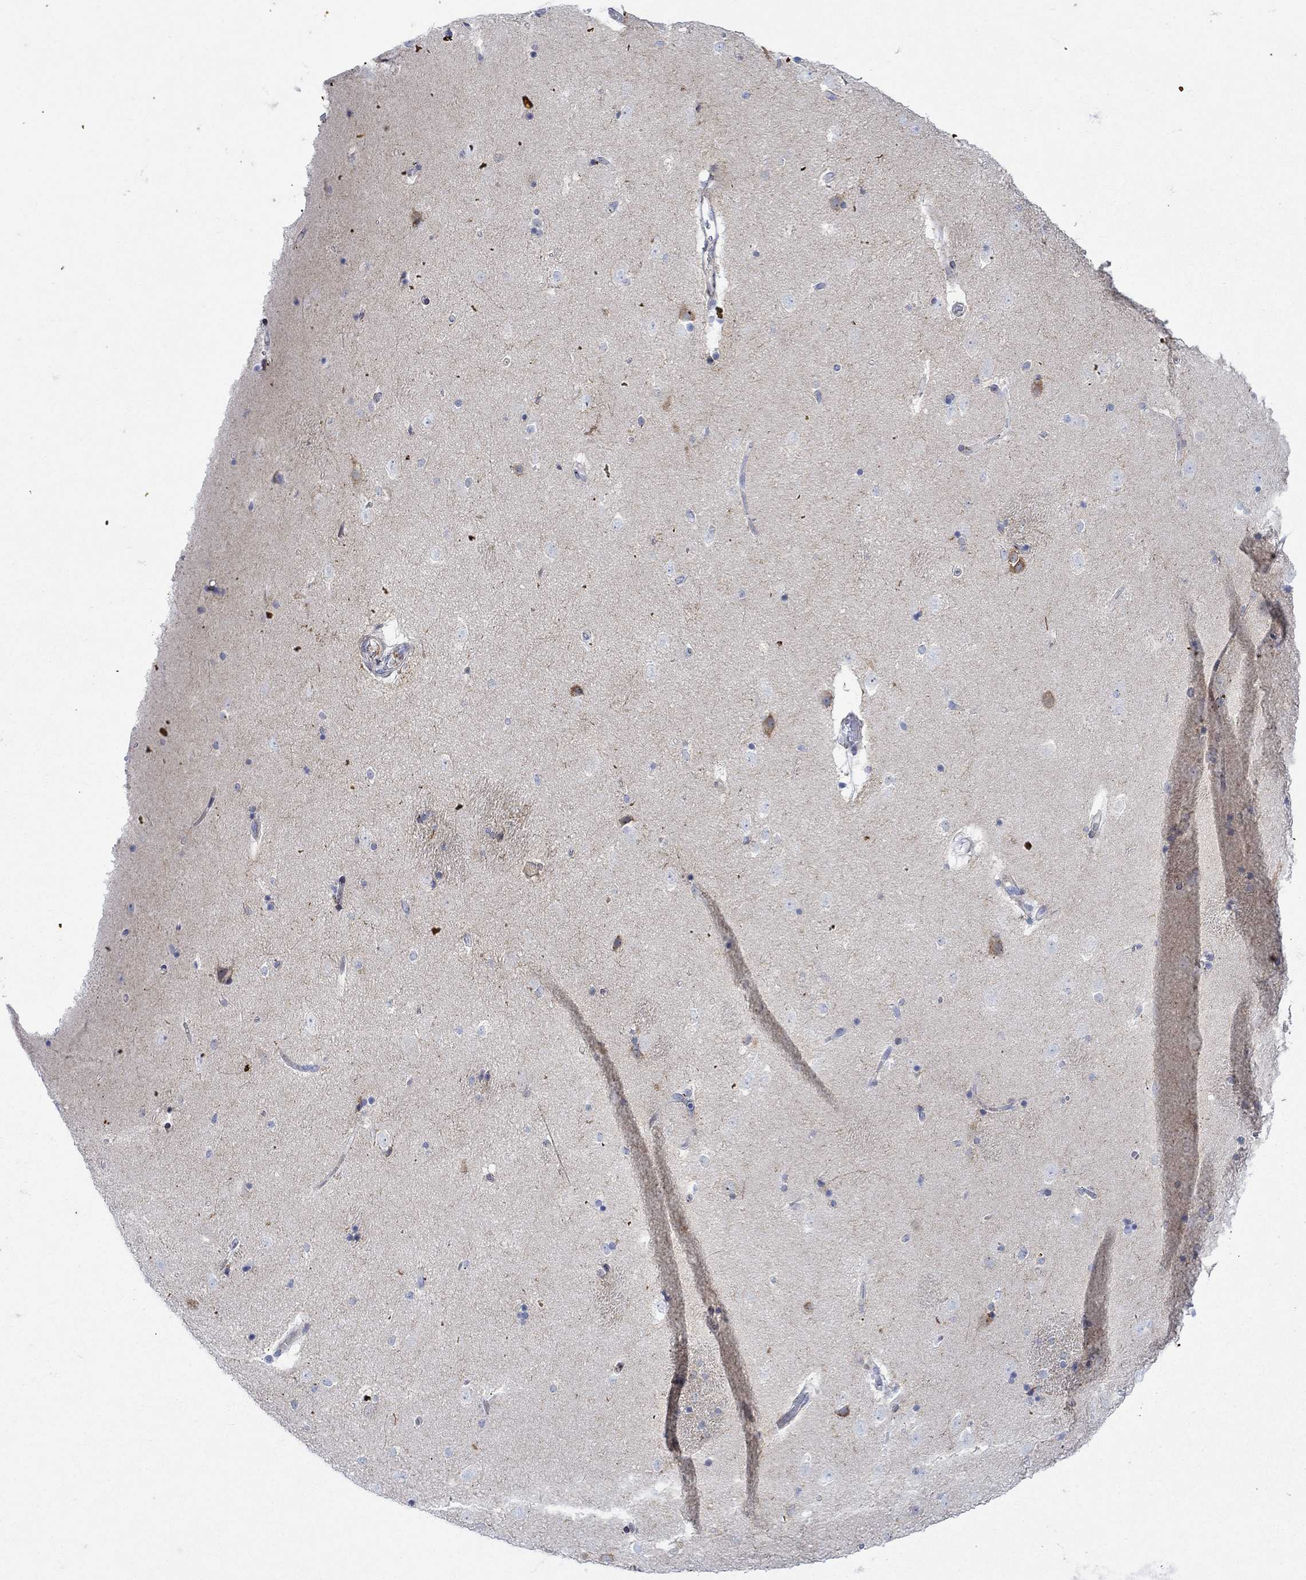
{"staining": {"intensity": "negative", "quantity": "none", "location": "none"}, "tissue": "caudate", "cell_type": "Glial cells", "image_type": "normal", "snomed": [{"axis": "morphology", "description": "Normal tissue, NOS"}, {"axis": "topography", "description": "Lateral ventricle wall"}], "caption": "This is a image of immunohistochemistry (IHC) staining of unremarkable caudate, which shows no positivity in glial cells. (Brightfield microscopy of DAB immunohistochemistry (IHC) at high magnification).", "gene": "KSR2", "patient": {"sex": "male", "age": 51}}